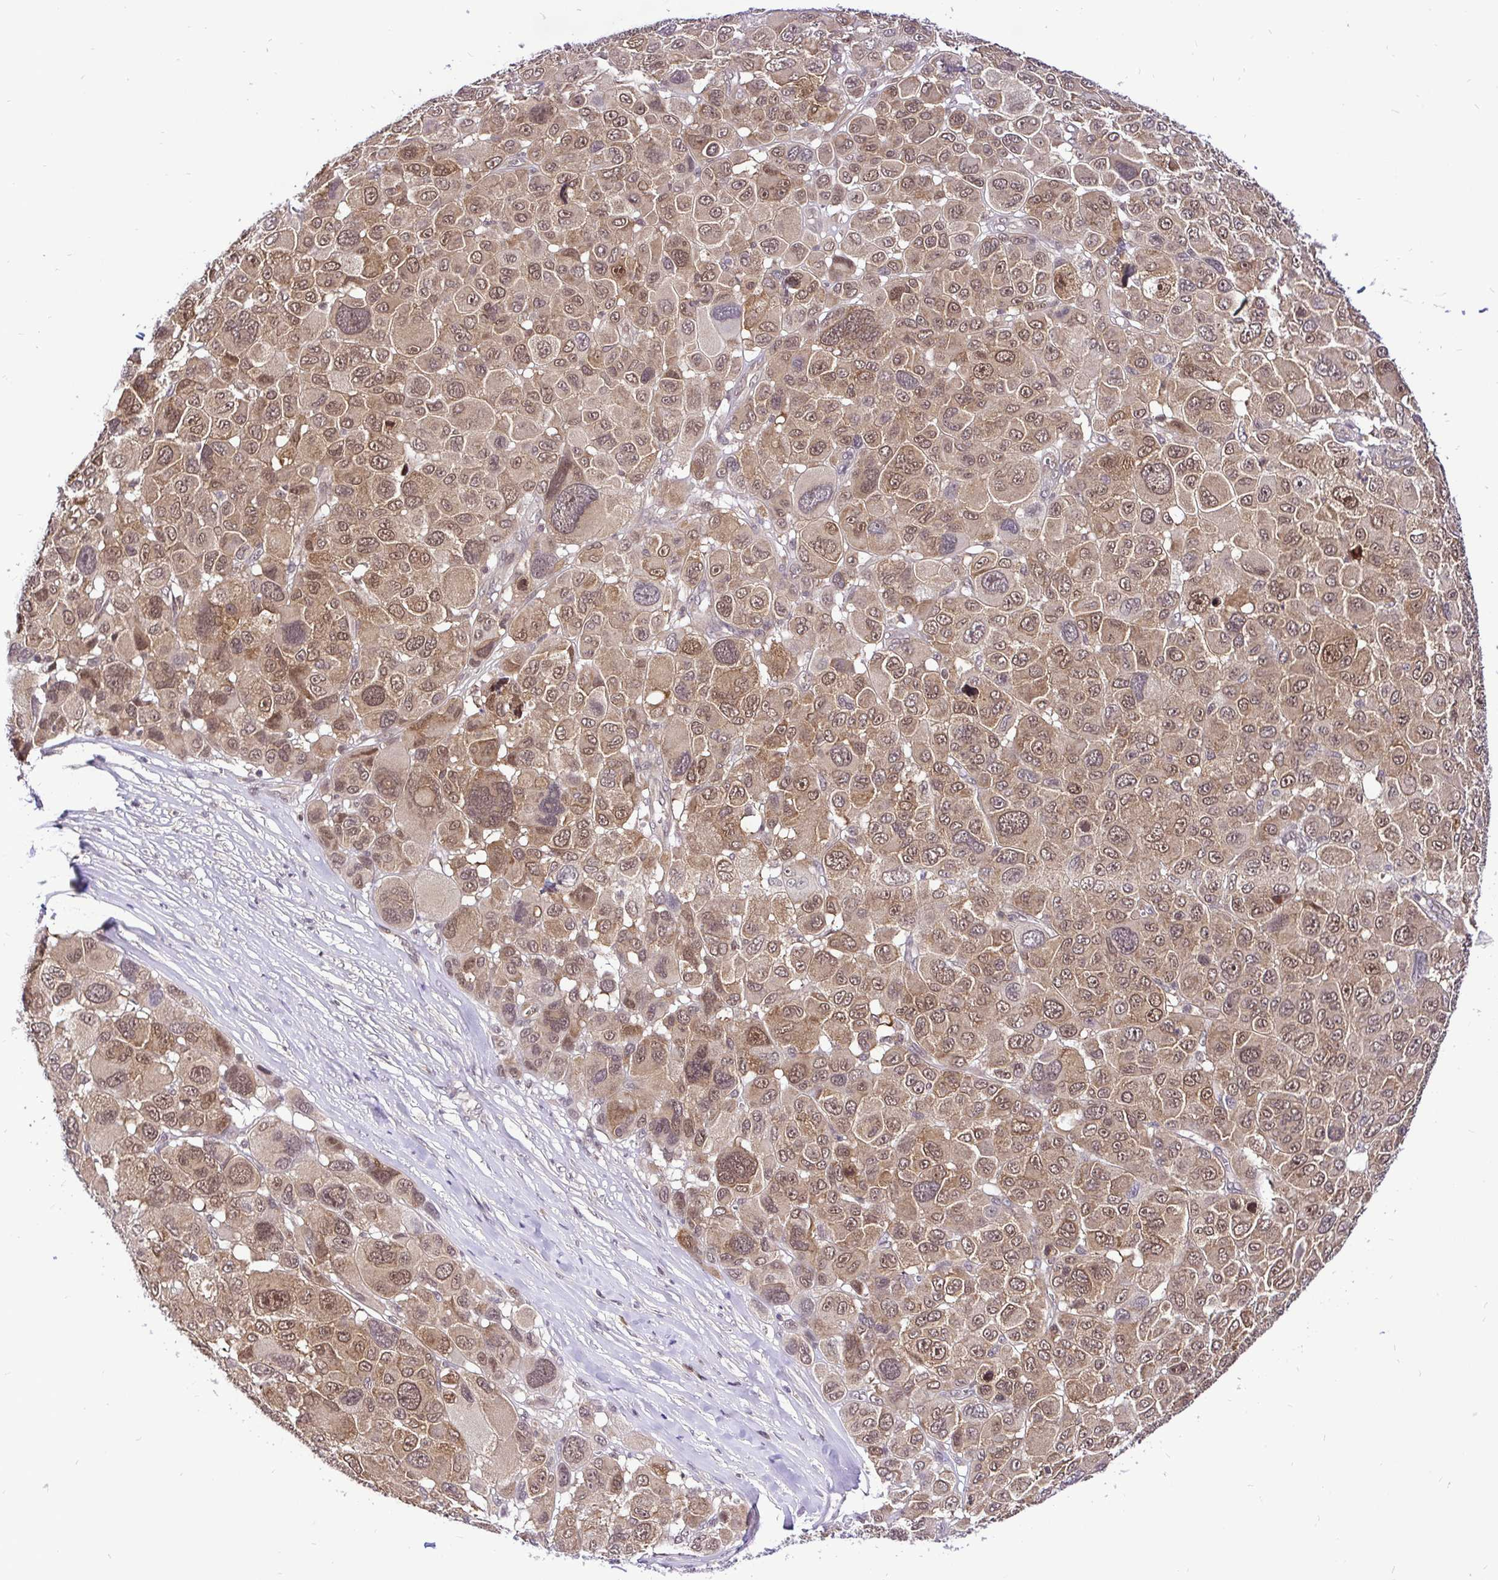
{"staining": {"intensity": "moderate", "quantity": ">75%", "location": "cytoplasmic/membranous,nuclear"}, "tissue": "melanoma", "cell_type": "Tumor cells", "image_type": "cancer", "snomed": [{"axis": "morphology", "description": "Malignant melanoma, NOS"}, {"axis": "topography", "description": "Skin"}], "caption": "Melanoma was stained to show a protein in brown. There is medium levels of moderate cytoplasmic/membranous and nuclear staining in approximately >75% of tumor cells.", "gene": "UBE2M", "patient": {"sex": "female", "age": 66}}